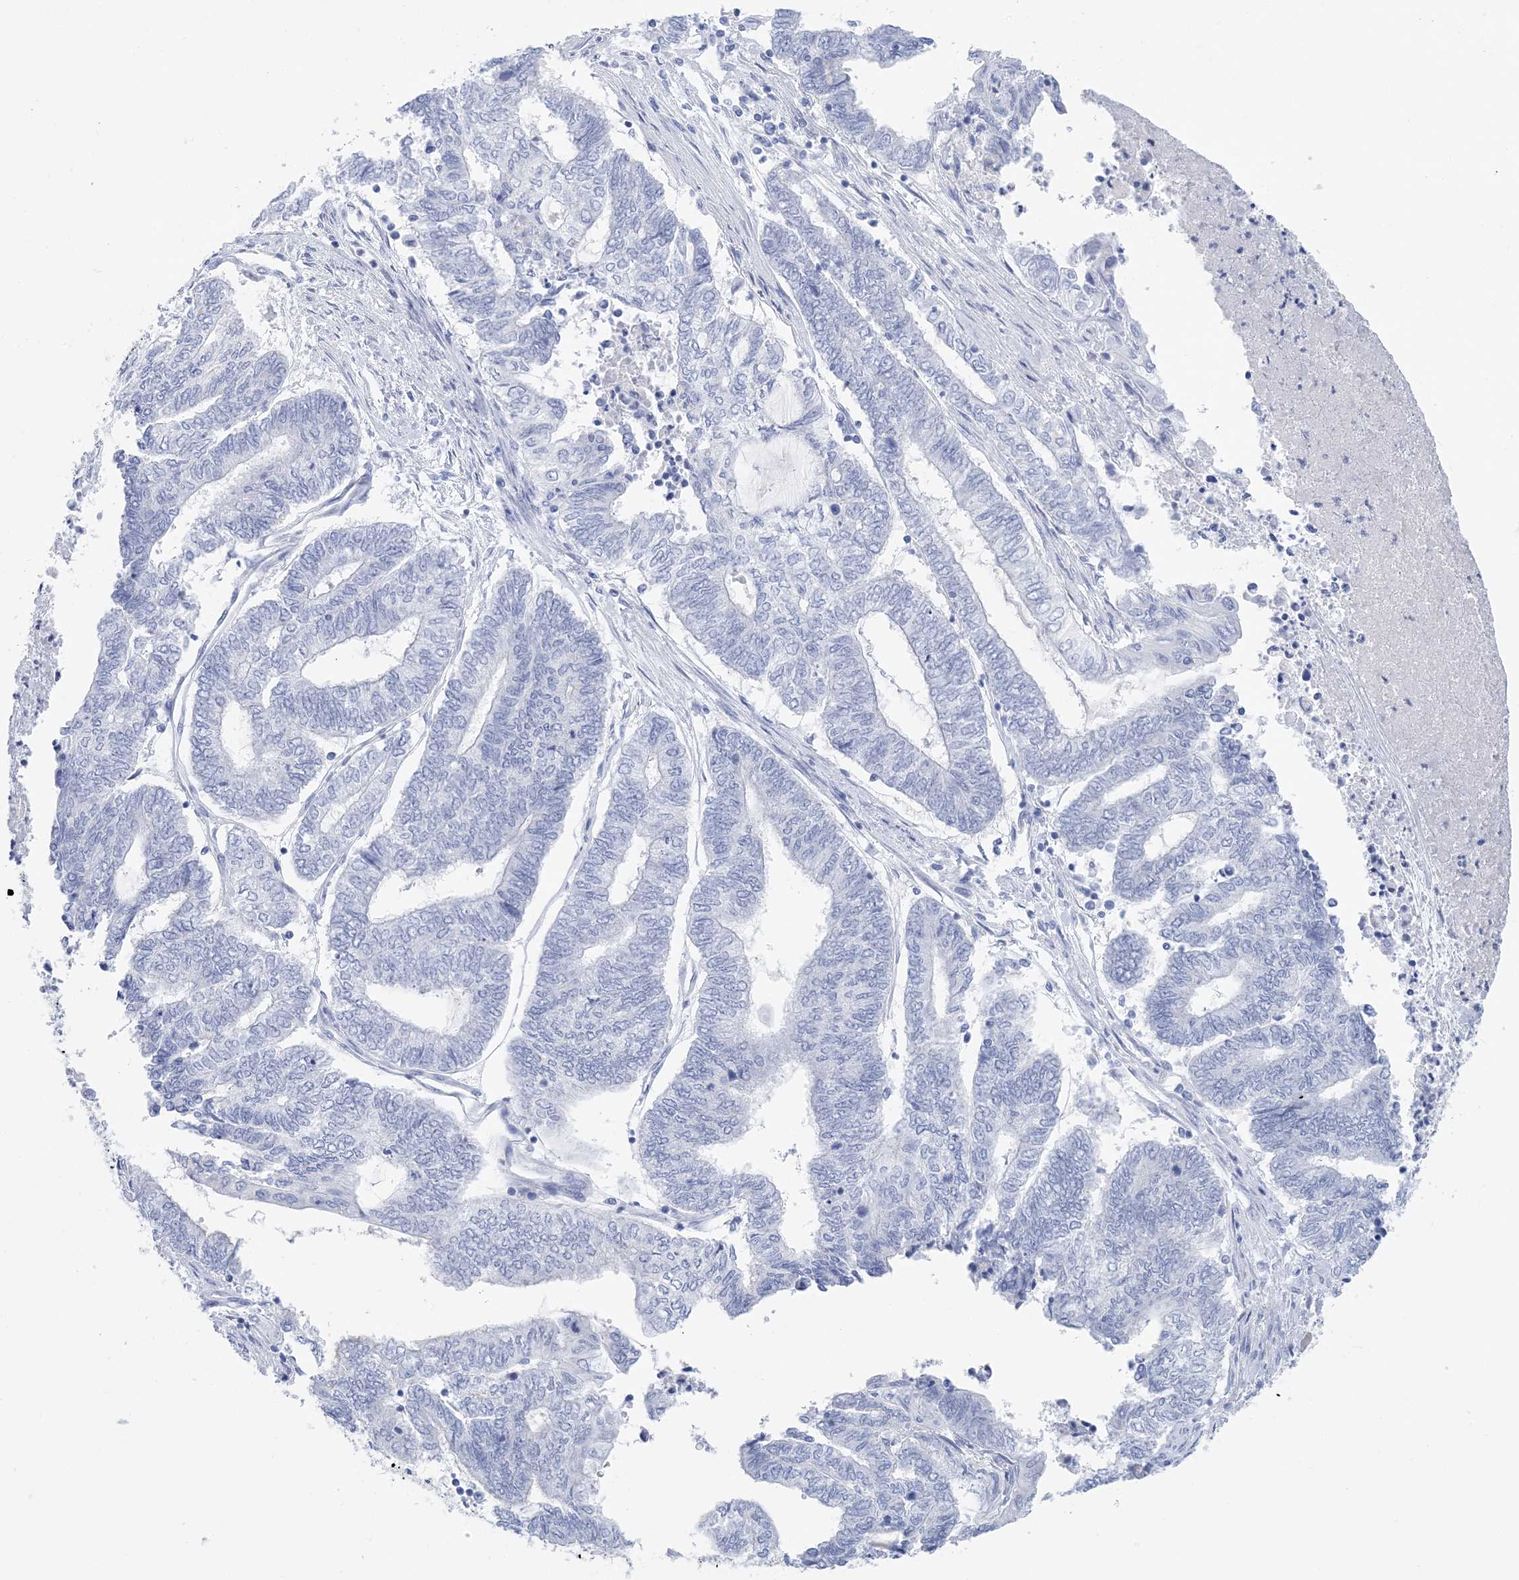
{"staining": {"intensity": "negative", "quantity": "none", "location": "none"}, "tissue": "endometrial cancer", "cell_type": "Tumor cells", "image_type": "cancer", "snomed": [{"axis": "morphology", "description": "Adenocarcinoma, NOS"}, {"axis": "topography", "description": "Uterus"}, {"axis": "topography", "description": "Endometrium"}], "caption": "Endometrial cancer (adenocarcinoma) was stained to show a protein in brown. There is no significant expression in tumor cells. (Stains: DAB (3,3'-diaminobenzidine) IHC with hematoxylin counter stain, Microscopy: brightfield microscopy at high magnification).", "gene": "SH3YL1", "patient": {"sex": "female", "age": 70}}